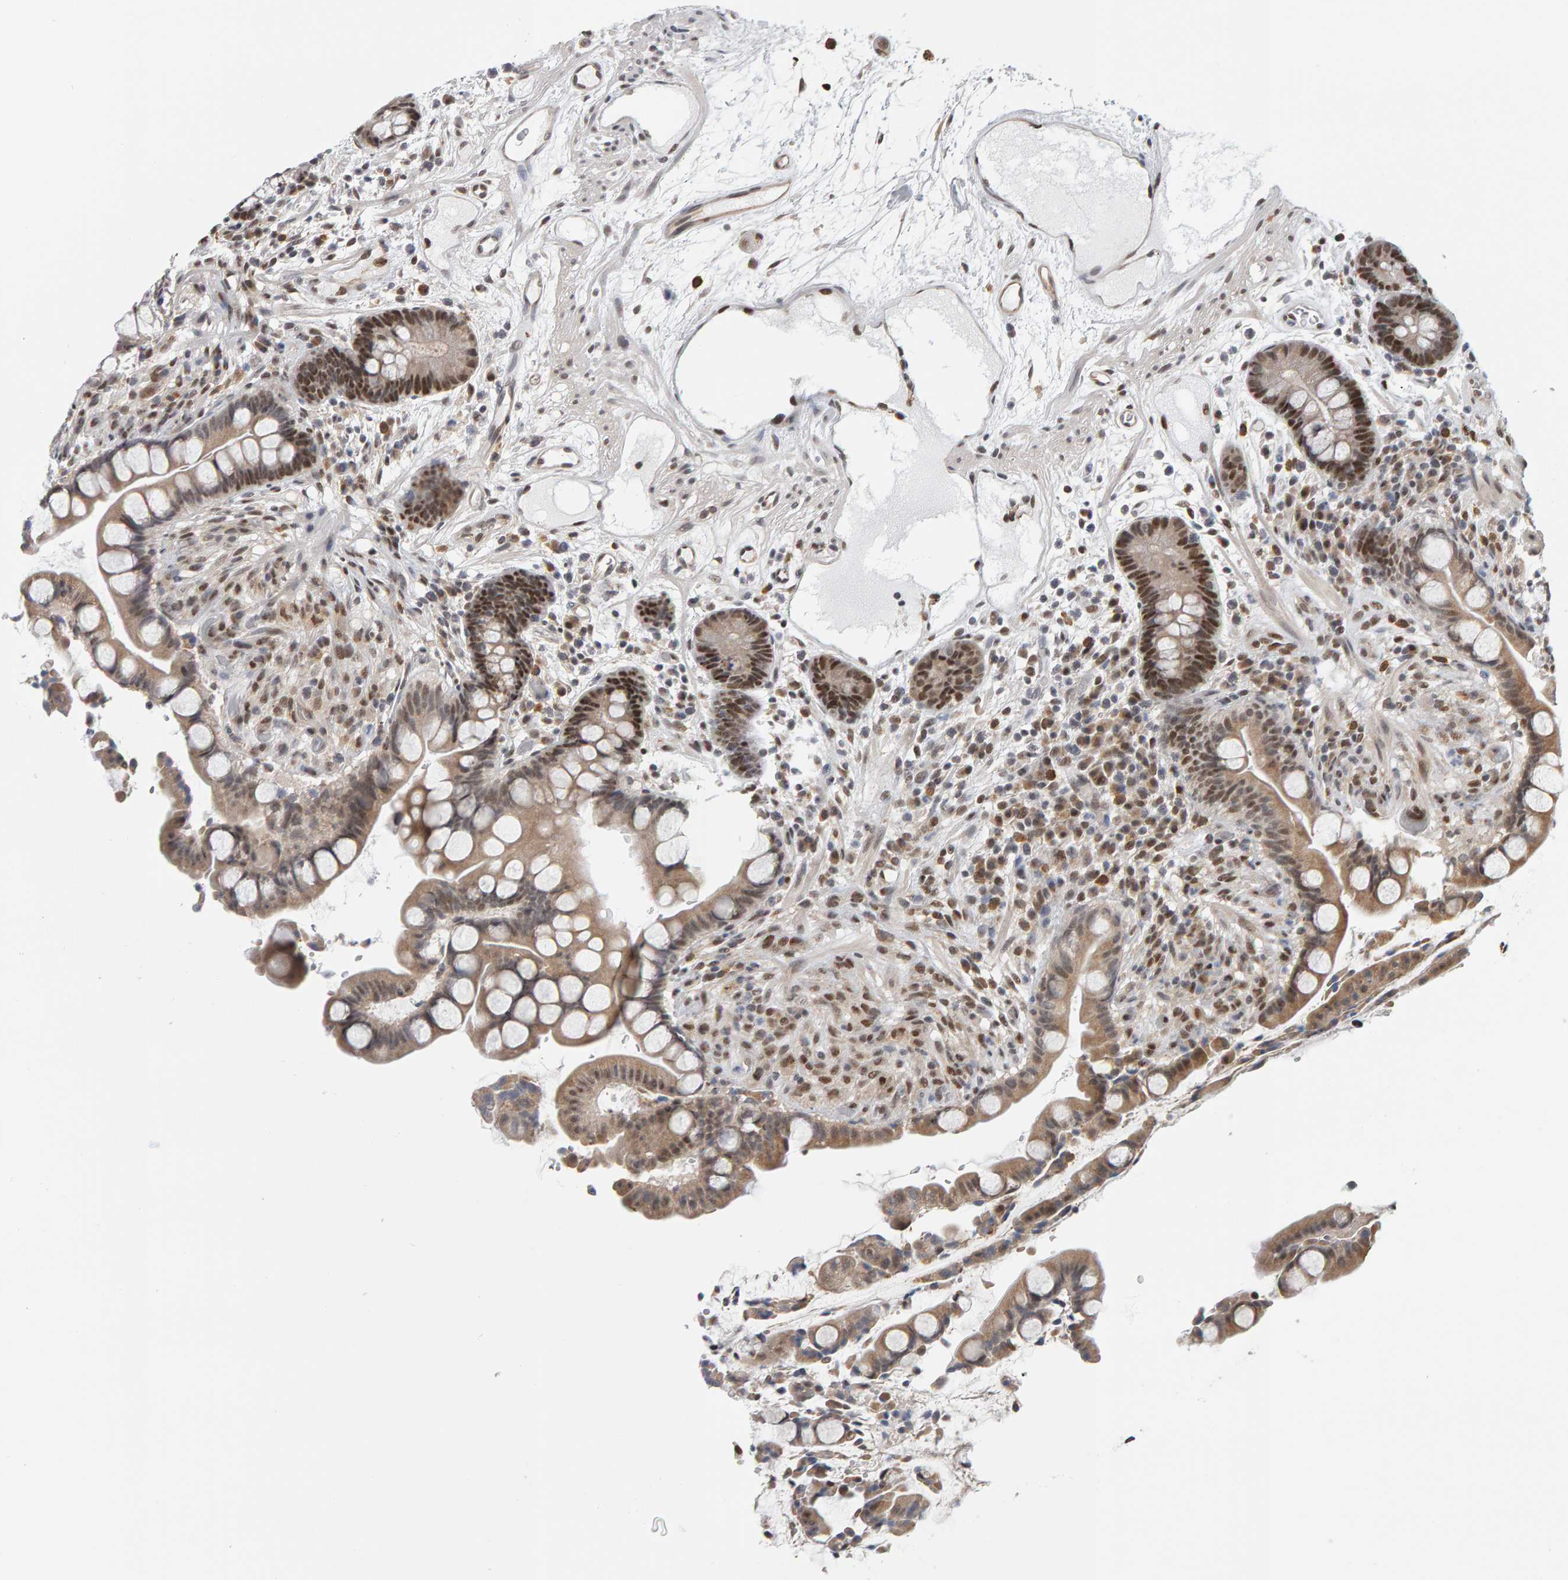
{"staining": {"intensity": "moderate", "quantity": ">75%", "location": "nuclear"}, "tissue": "colon", "cell_type": "Endothelial cells", "image_type": "normal", "snomed": [{"axis": "morphology", "description": "Normal tissue, NOS"}, {"axis": "topography", "description": "Colon"}], "caption": "Unremarkable colon shows moderate nuclear expression in about >75% of endothelial cells.", "gene": "ATF7IP", "patient": {"sex": "male", "age": 73}}